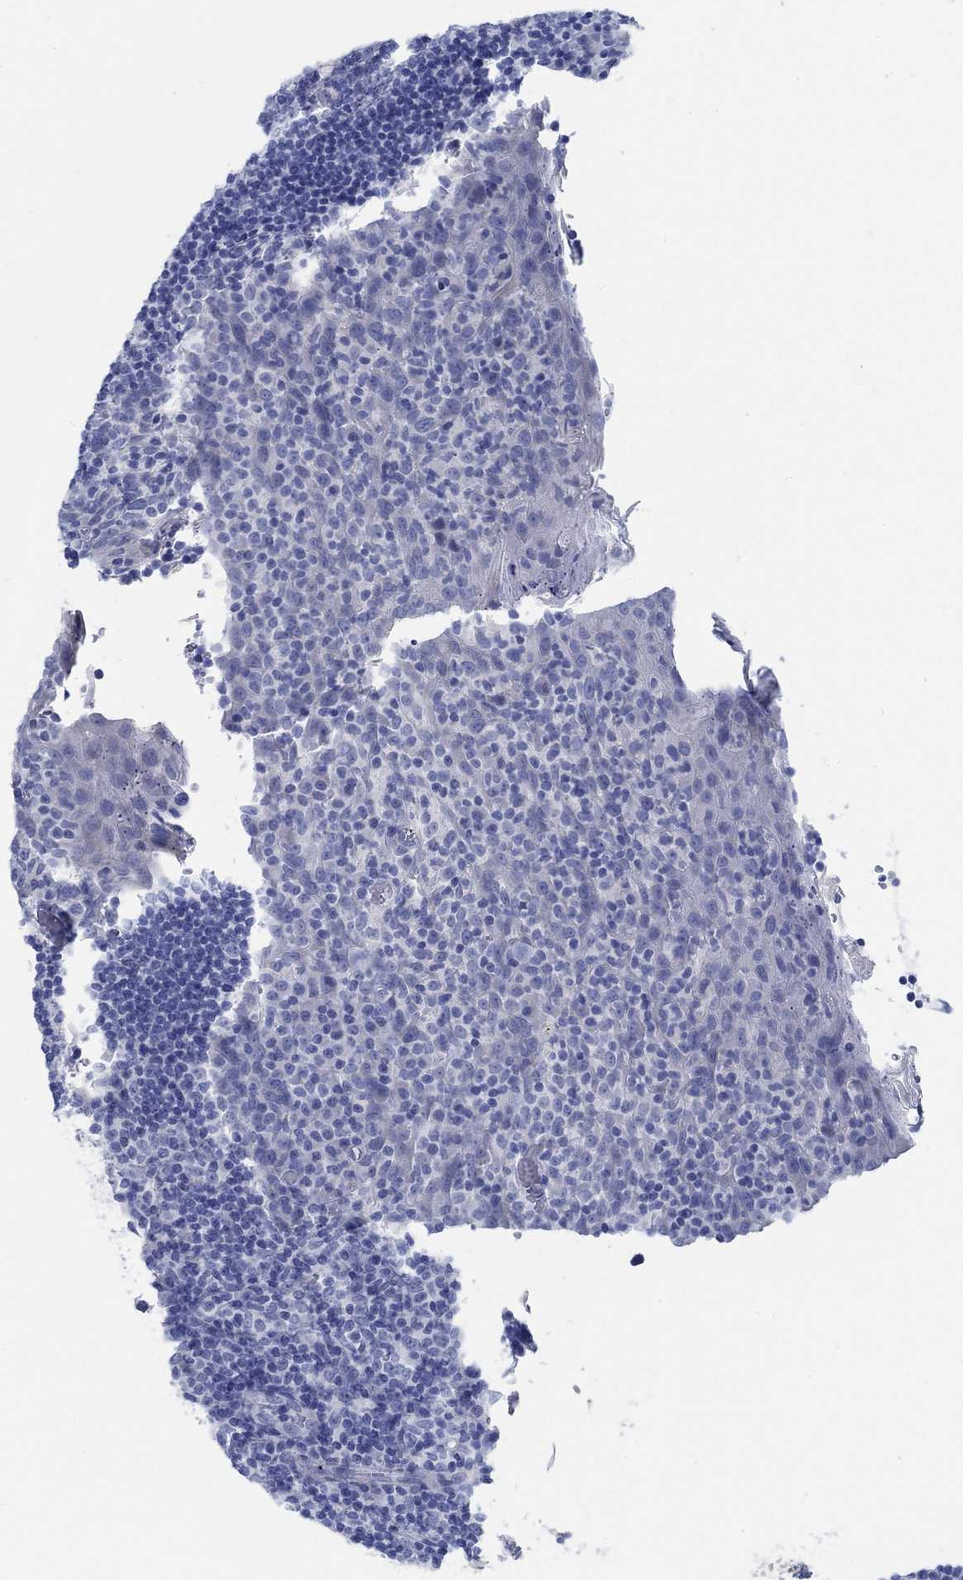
{"staining": {"intensity": "negative", "quantity": "none", "location": "none"}, "tissue": "tonsil", "cell_type": "Germinal center cells", "image_type": "normal", "snomed": [{"axis": "morphology", "description": "Normal tissue, NOS"}, {"axis": "topography", "description": "Tonsil"}], "caption": "Germinal center cells show no significant expression in normal tonsil.", "gene": "RBM20", "patient": {"sex": "male", "age": 17}}